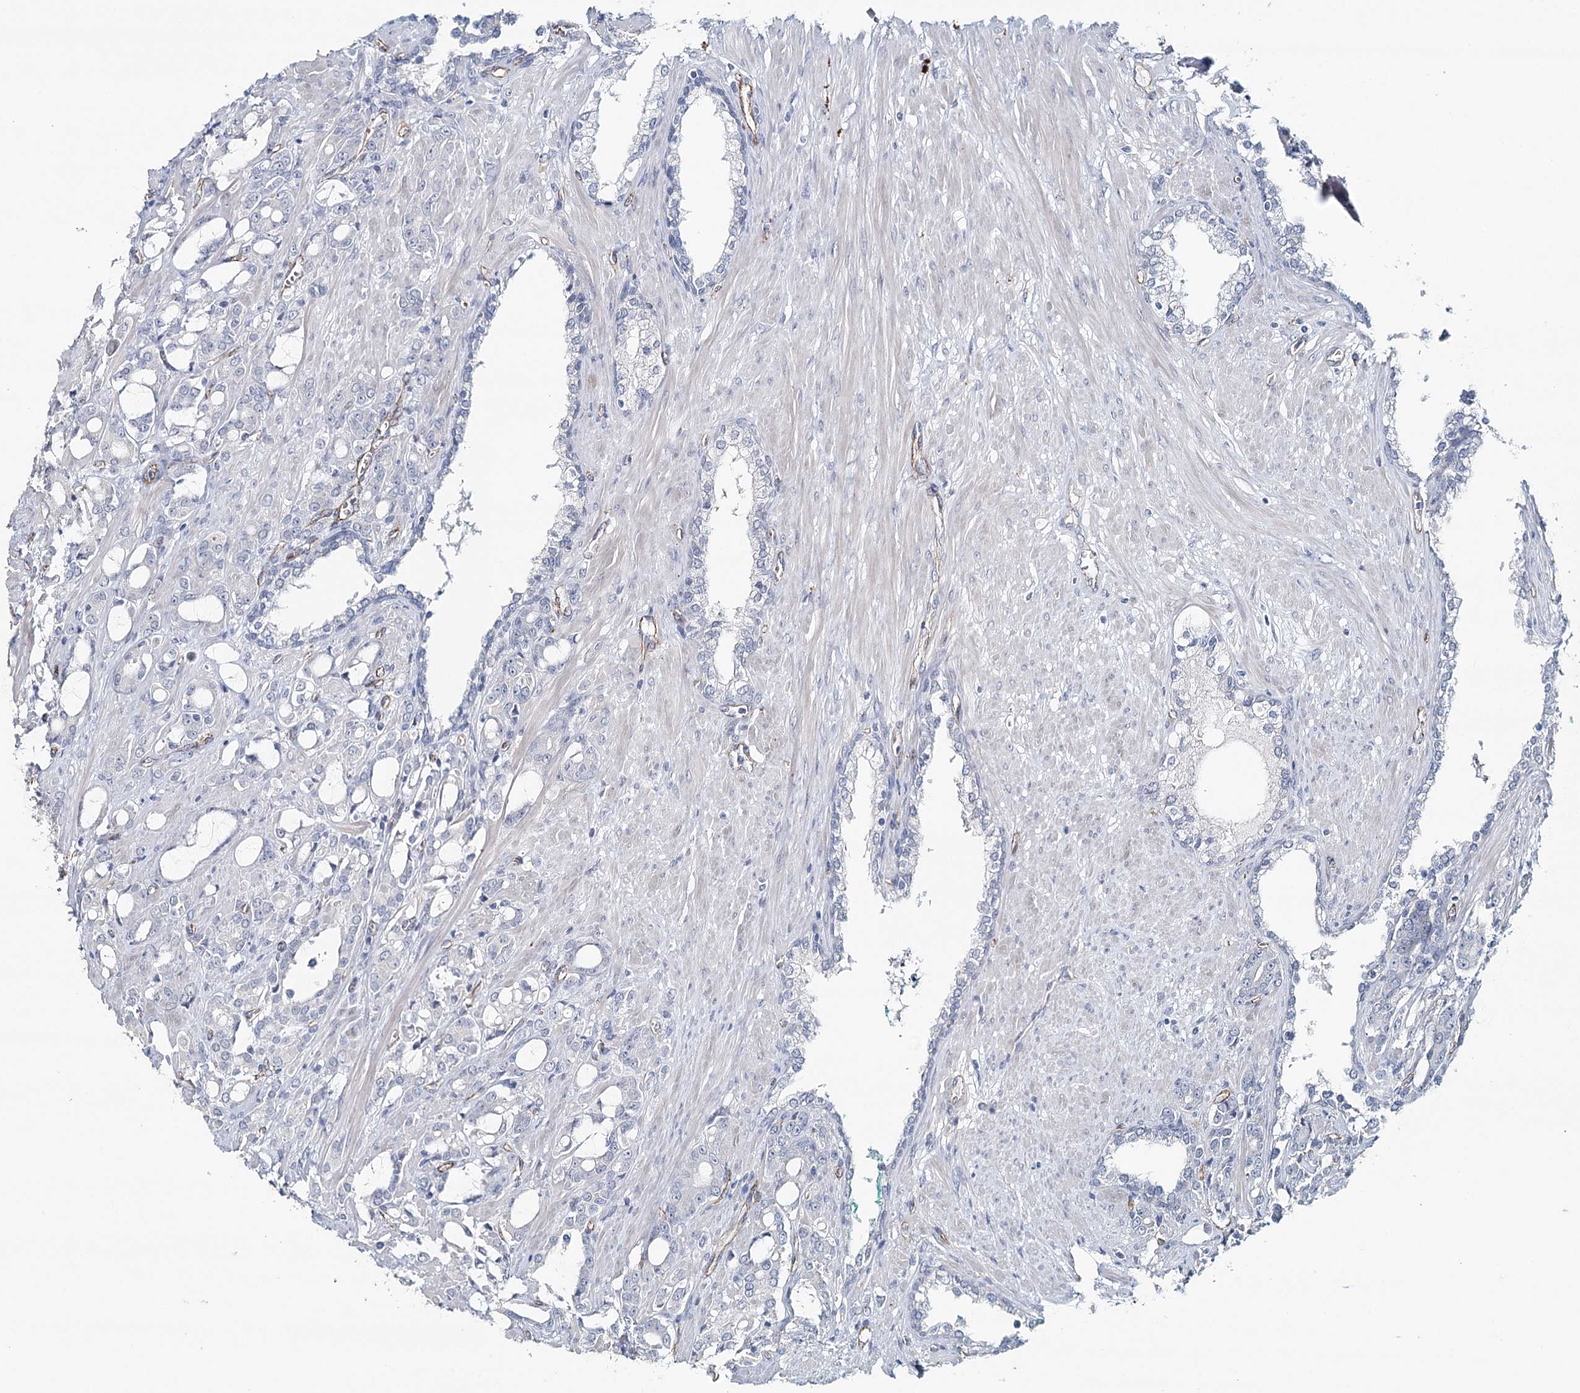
{"staining": {"intensity": "negative", "quantity": "none", "location": "none"}, "tissue": "prostate cancer", "cell_type": "Tumor cells", "image_type": "cancer", "snomed": [{"axis": "morphology", "description": "Adenocarcinoma, High grade"}, {"axis": "topography", "description": "Prostate"}], "caption": "A micrograph of adenocarcinoma (high-grade) (prostate) stained for a protein exhibits no brown staining in tumor cells.", "gene": "SYNPO", "patient": {"sex": "male", "age": 72}}